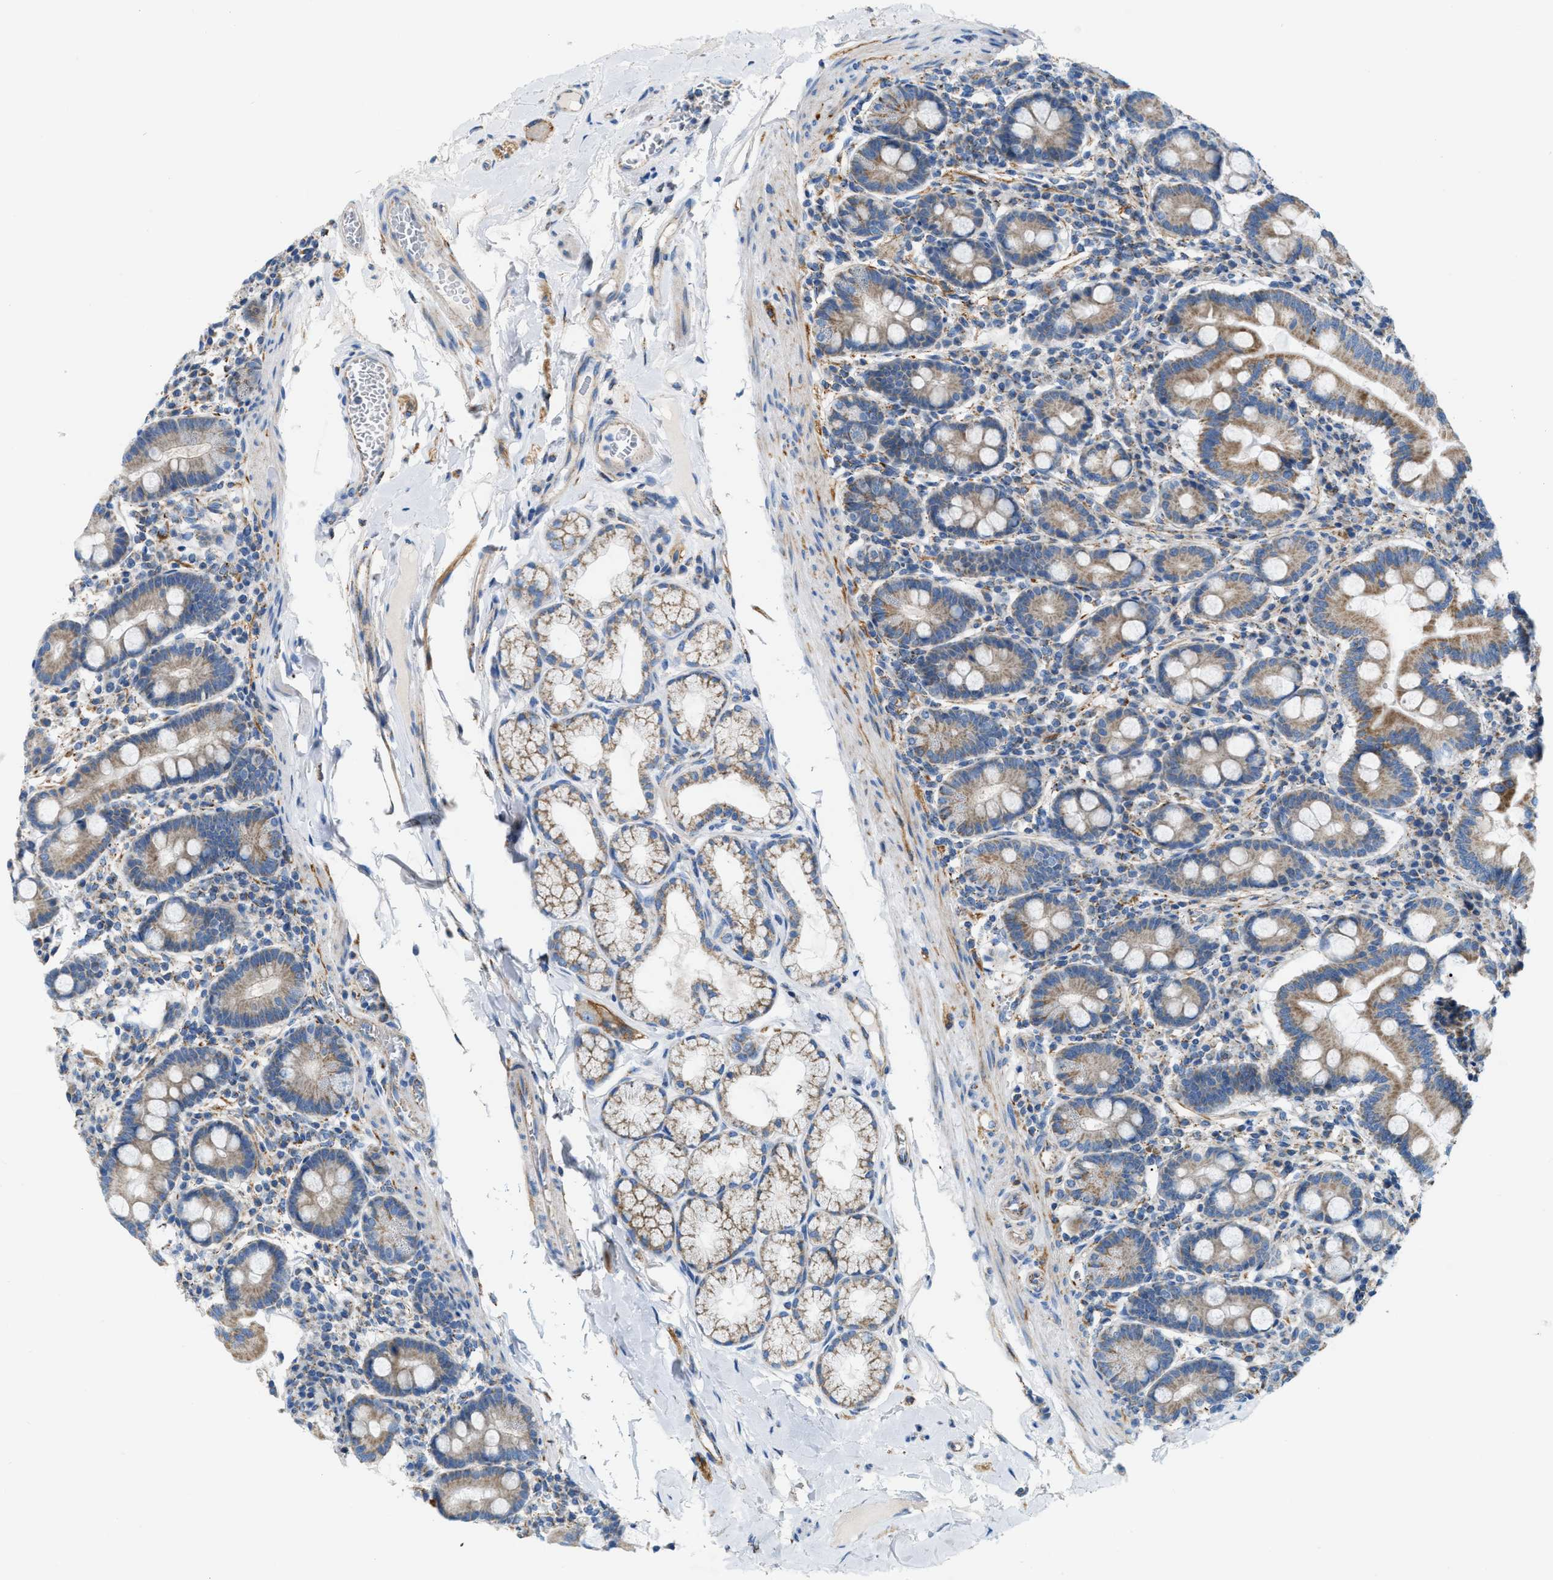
{"staining": {"intensity": "moderate", "quantity": ">75%", "location": "cytoplasmic/membranous"}, "tissue": "duodenum", "cell_type": "Glandular cells", "image_type": "normal", "snomed": [{"axis": "morphology", "description": "Normal tissue, NOS"}, {"axis": "topography", "description": "Duodenum"}], "caption": "This is a micrograph of immunohistochemistry staining of unremarkable duodenum, which shows moderate positivity in the cytoplasmic/membranous of glandular cells.", "gene": "JADE1", "patient": {"sex": "male", "age": 50}}